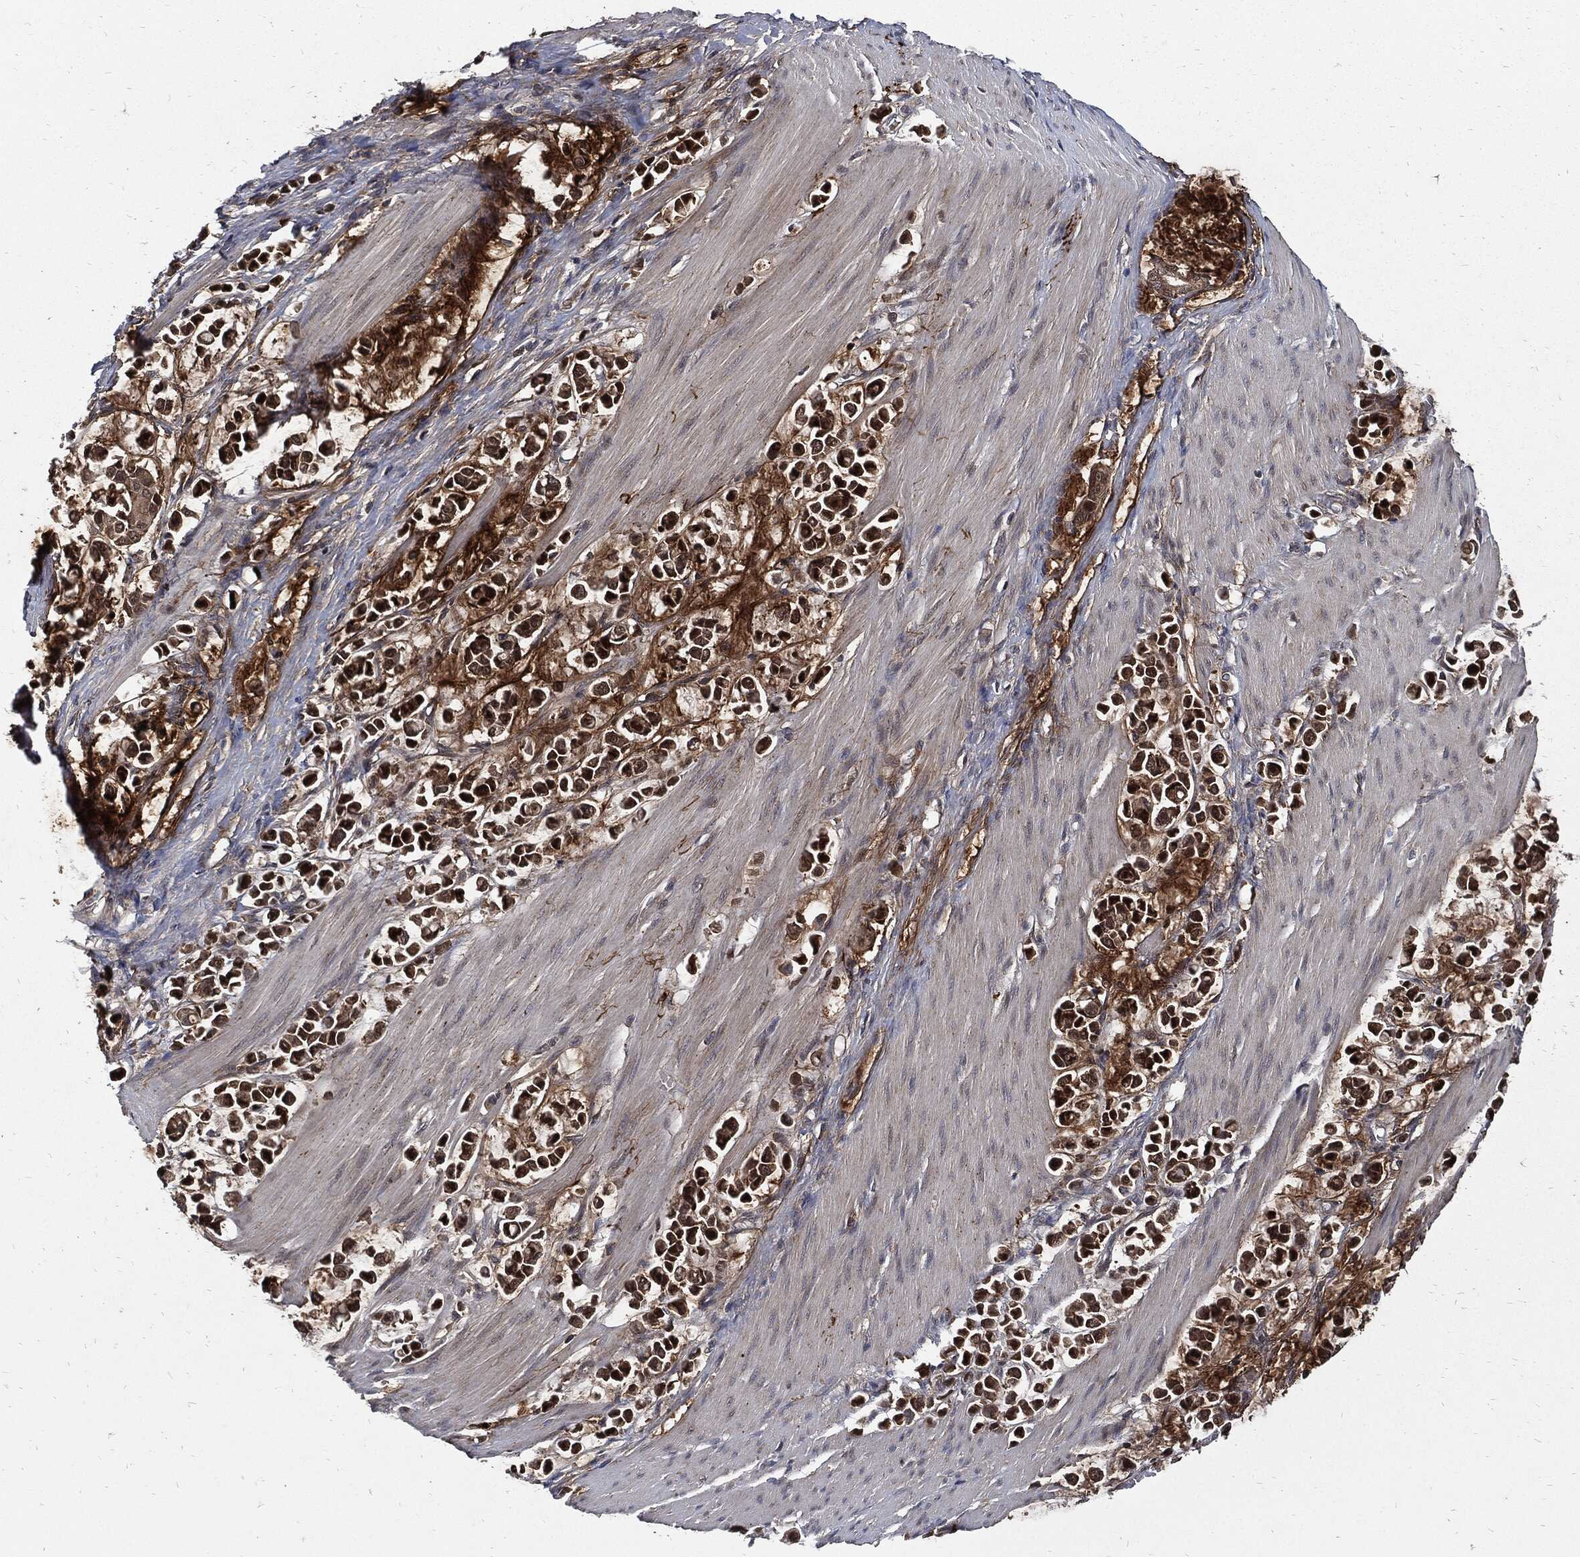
{"staining": {"intensity": "strong", "quantity": ">75%", "location": "cytoplasmic/membranous"}, "tissue": "stomach cancer", "cell_type": "Tumor cells", "image_type": "cancer", "snomed": [{"axis": "morphology", "description": "Adenocarcinoma, NOS"}, {"axis": "topography", "description": "Stomach"}], "caption": "Stomach adenocarcinoma stained with DAB immunohistochemistry (IHC) demonstrates high levels of strong cytoplasmic/membranous expression in approximately >75% of tumor cells.", "gene": "CLU", "patient": {"sex": "male", "age": 82}}